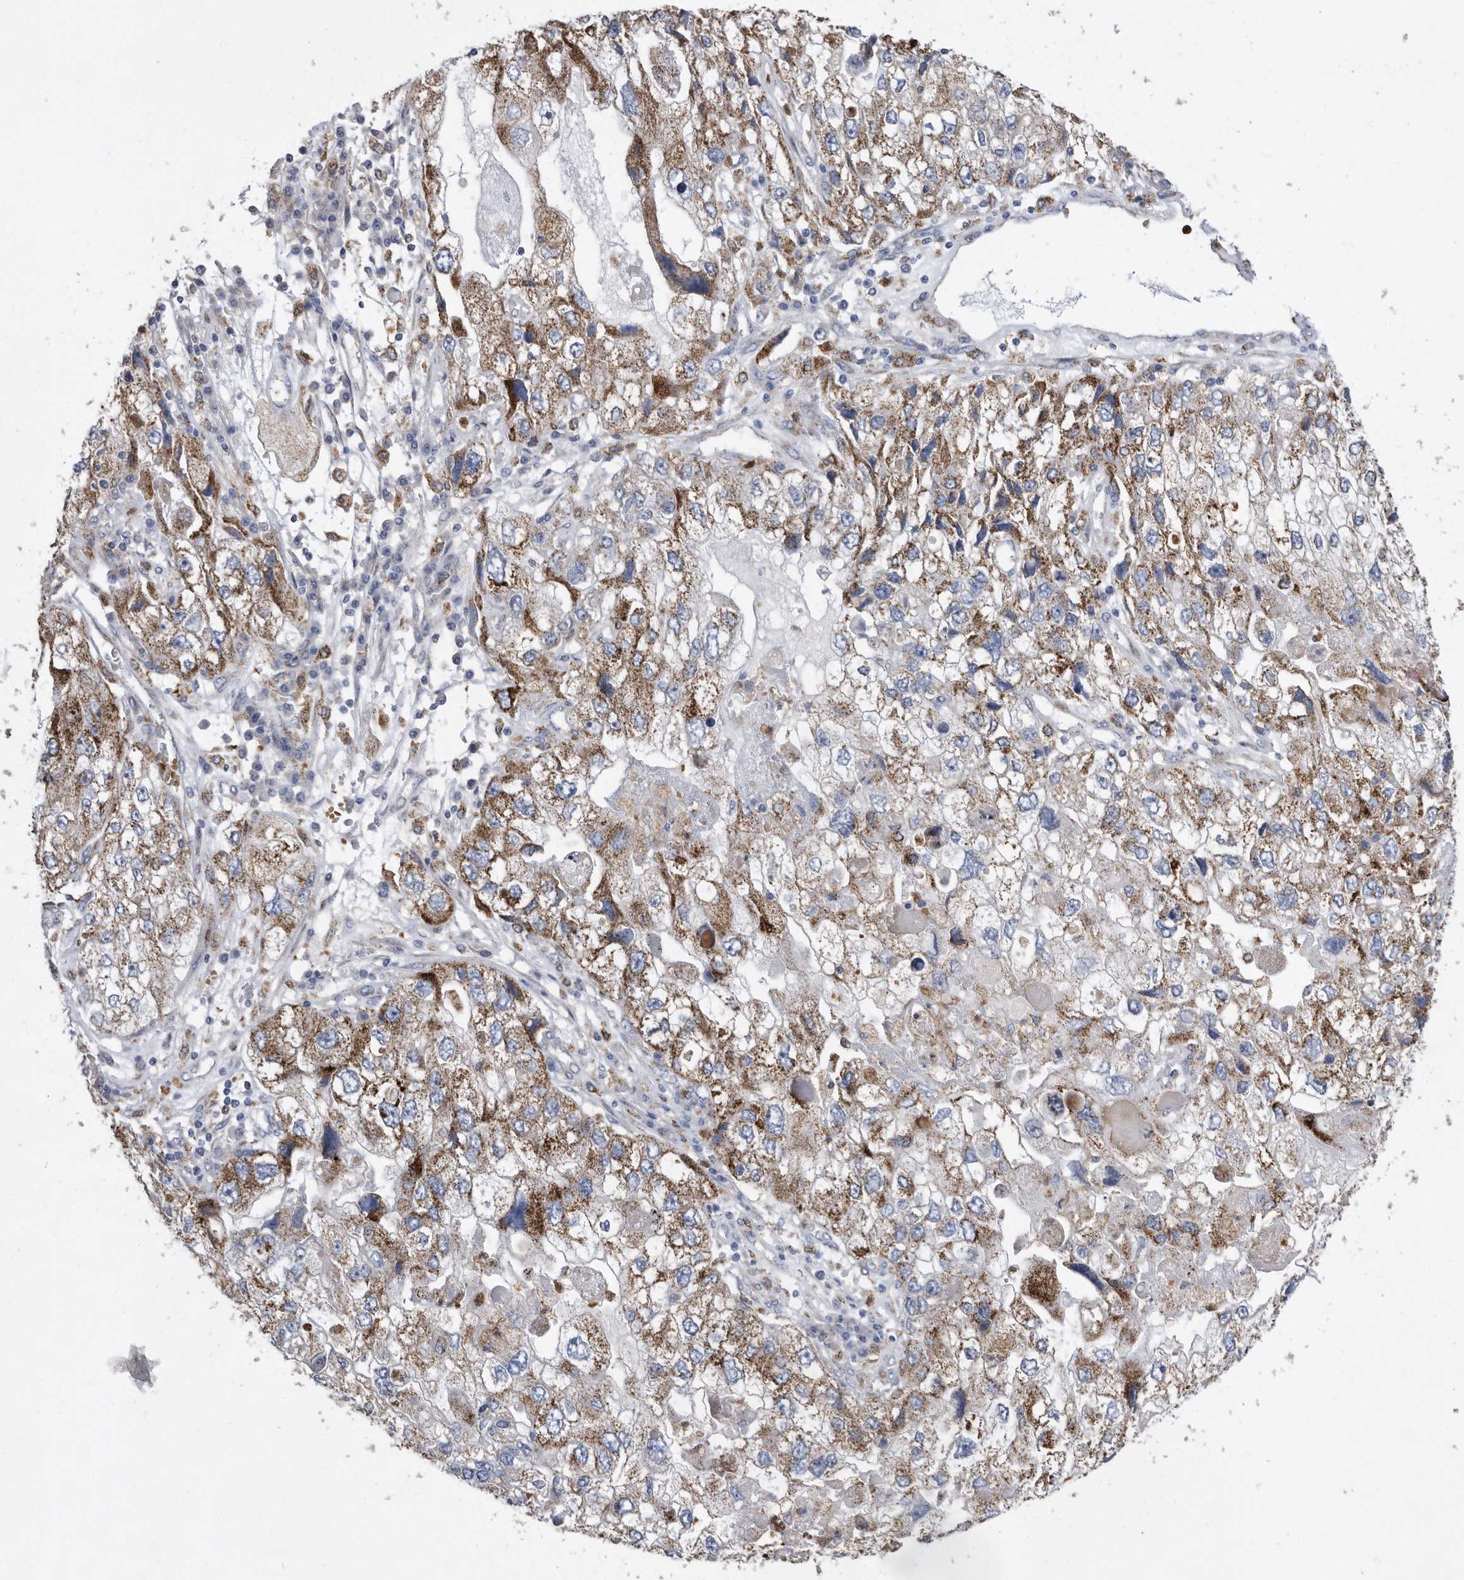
{"staining": {"intensity": "moderate", "quantity": ">75%", "location": "cytoplasmic/membranous"}, "tissue": "endometrial cancer", "cell_type": "Tumor cells", "image_type": "cancer", "snomed": [{"axis": "morphology", "description": "Adenocarcinoma, NOS"}, {"axis": "topography", "description": "Endometrium"}], "caption": "Immunohistochemistry (IHC) of human endometrial cancer (adenocarcinoma) exhibits medium levels of moderate cytoplasmic/membranous positivity in approximately >75% of tumor cells. The protein of interest is shown in brown color, while the nuclei are stained blue.", "gene": "CRISPLD2", "patient": {"sex": "female", "age": 49}}